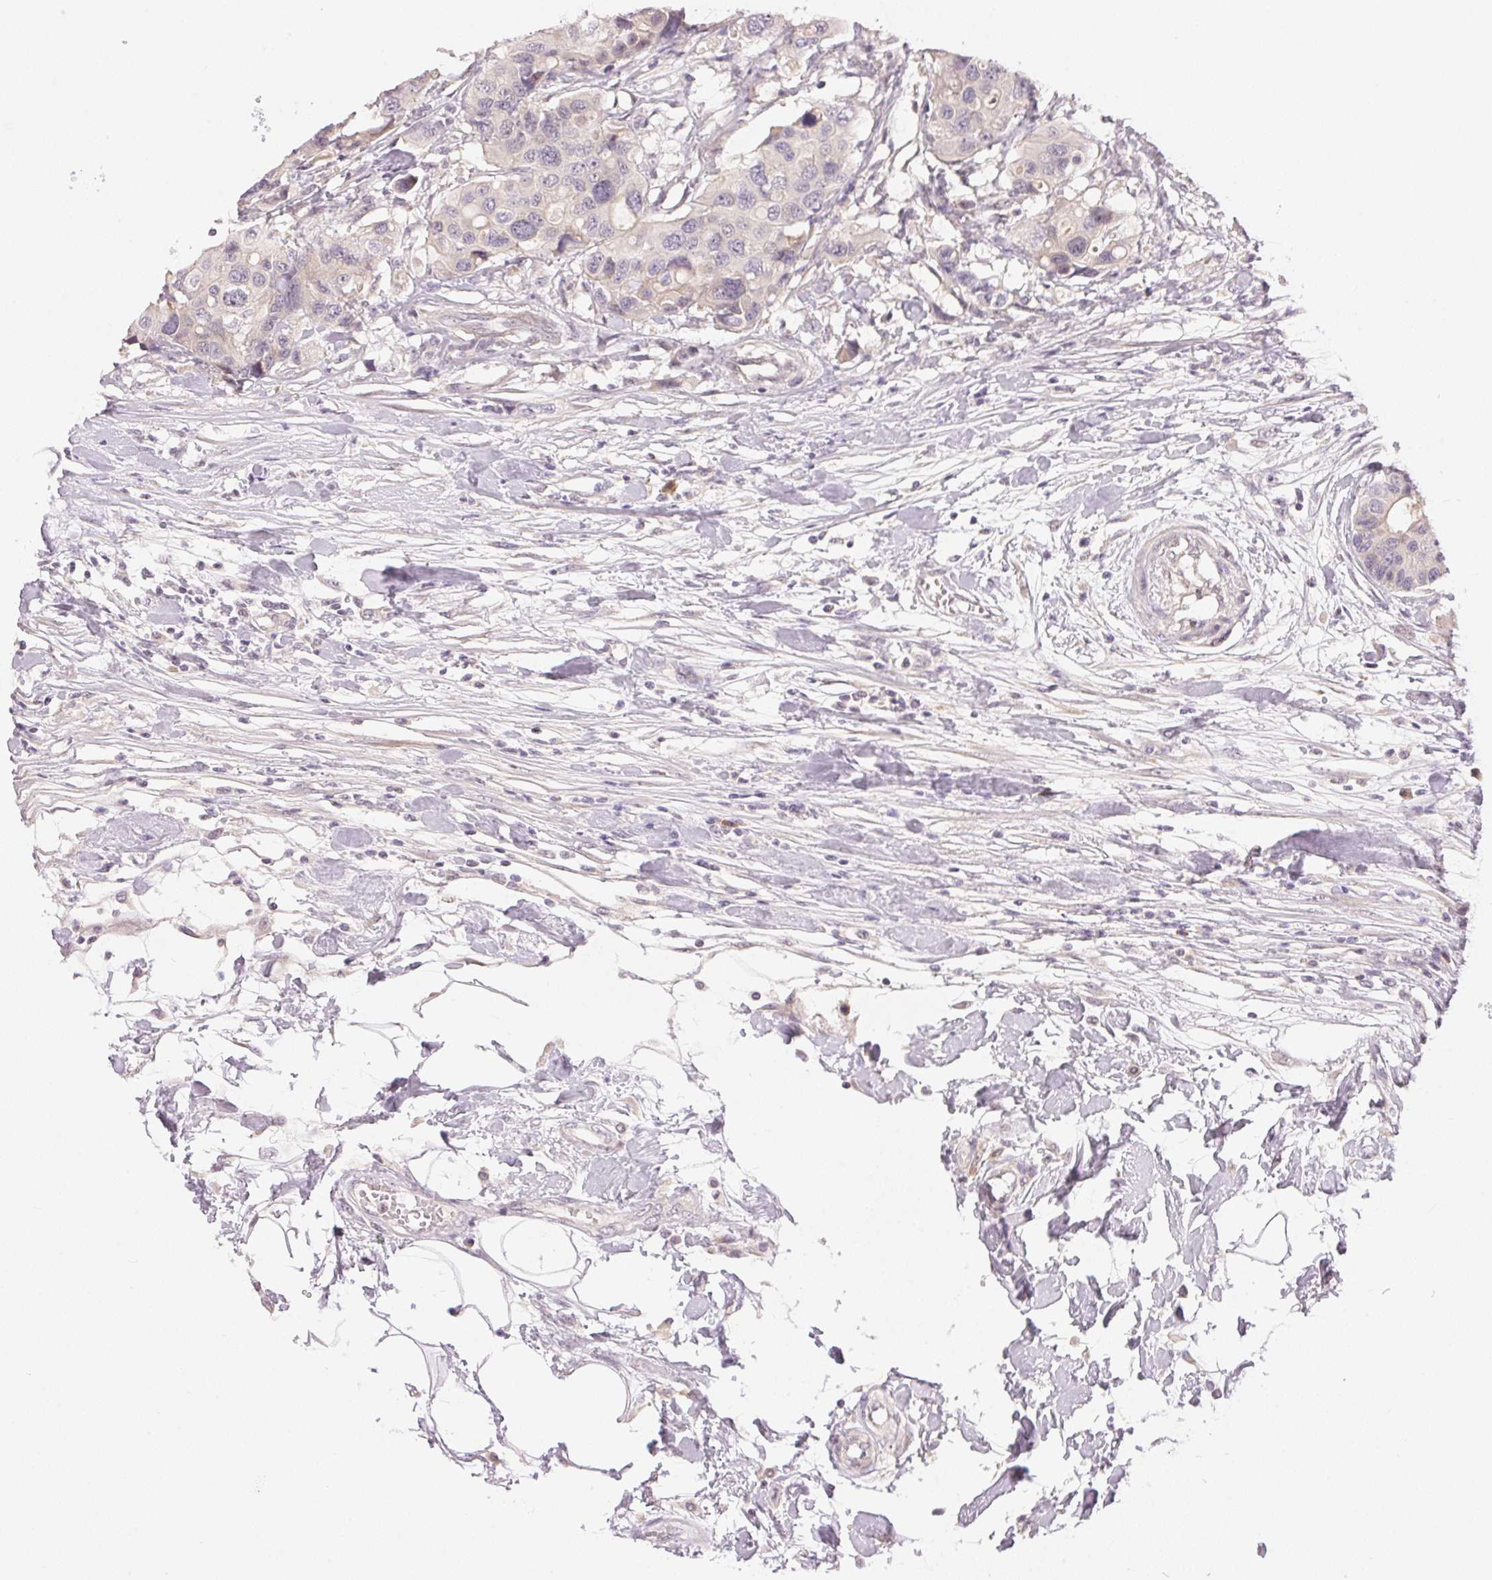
{"staining": {"intensity": "negative", "quantity": "none", "location": "none"}, "tissue": "colorectal cancer", "cell_type": "Tumor cells", "image_type": "cancer", "snomed": [{"axis": "morphology", "description": "Adenocarcinoma, NOS"}, {"axis": "topography", "description": "Colon"}], "caption": "Colorectal cancer was stained to show a protein in brown. There is no significant expression in tumor cells. (DAB (3,3'-diaminobenzidine) immunohistochemistry with hematoxylin counter stain).", "gene": "TTC23L", "patient": {"sex": "male", "age": 77}}